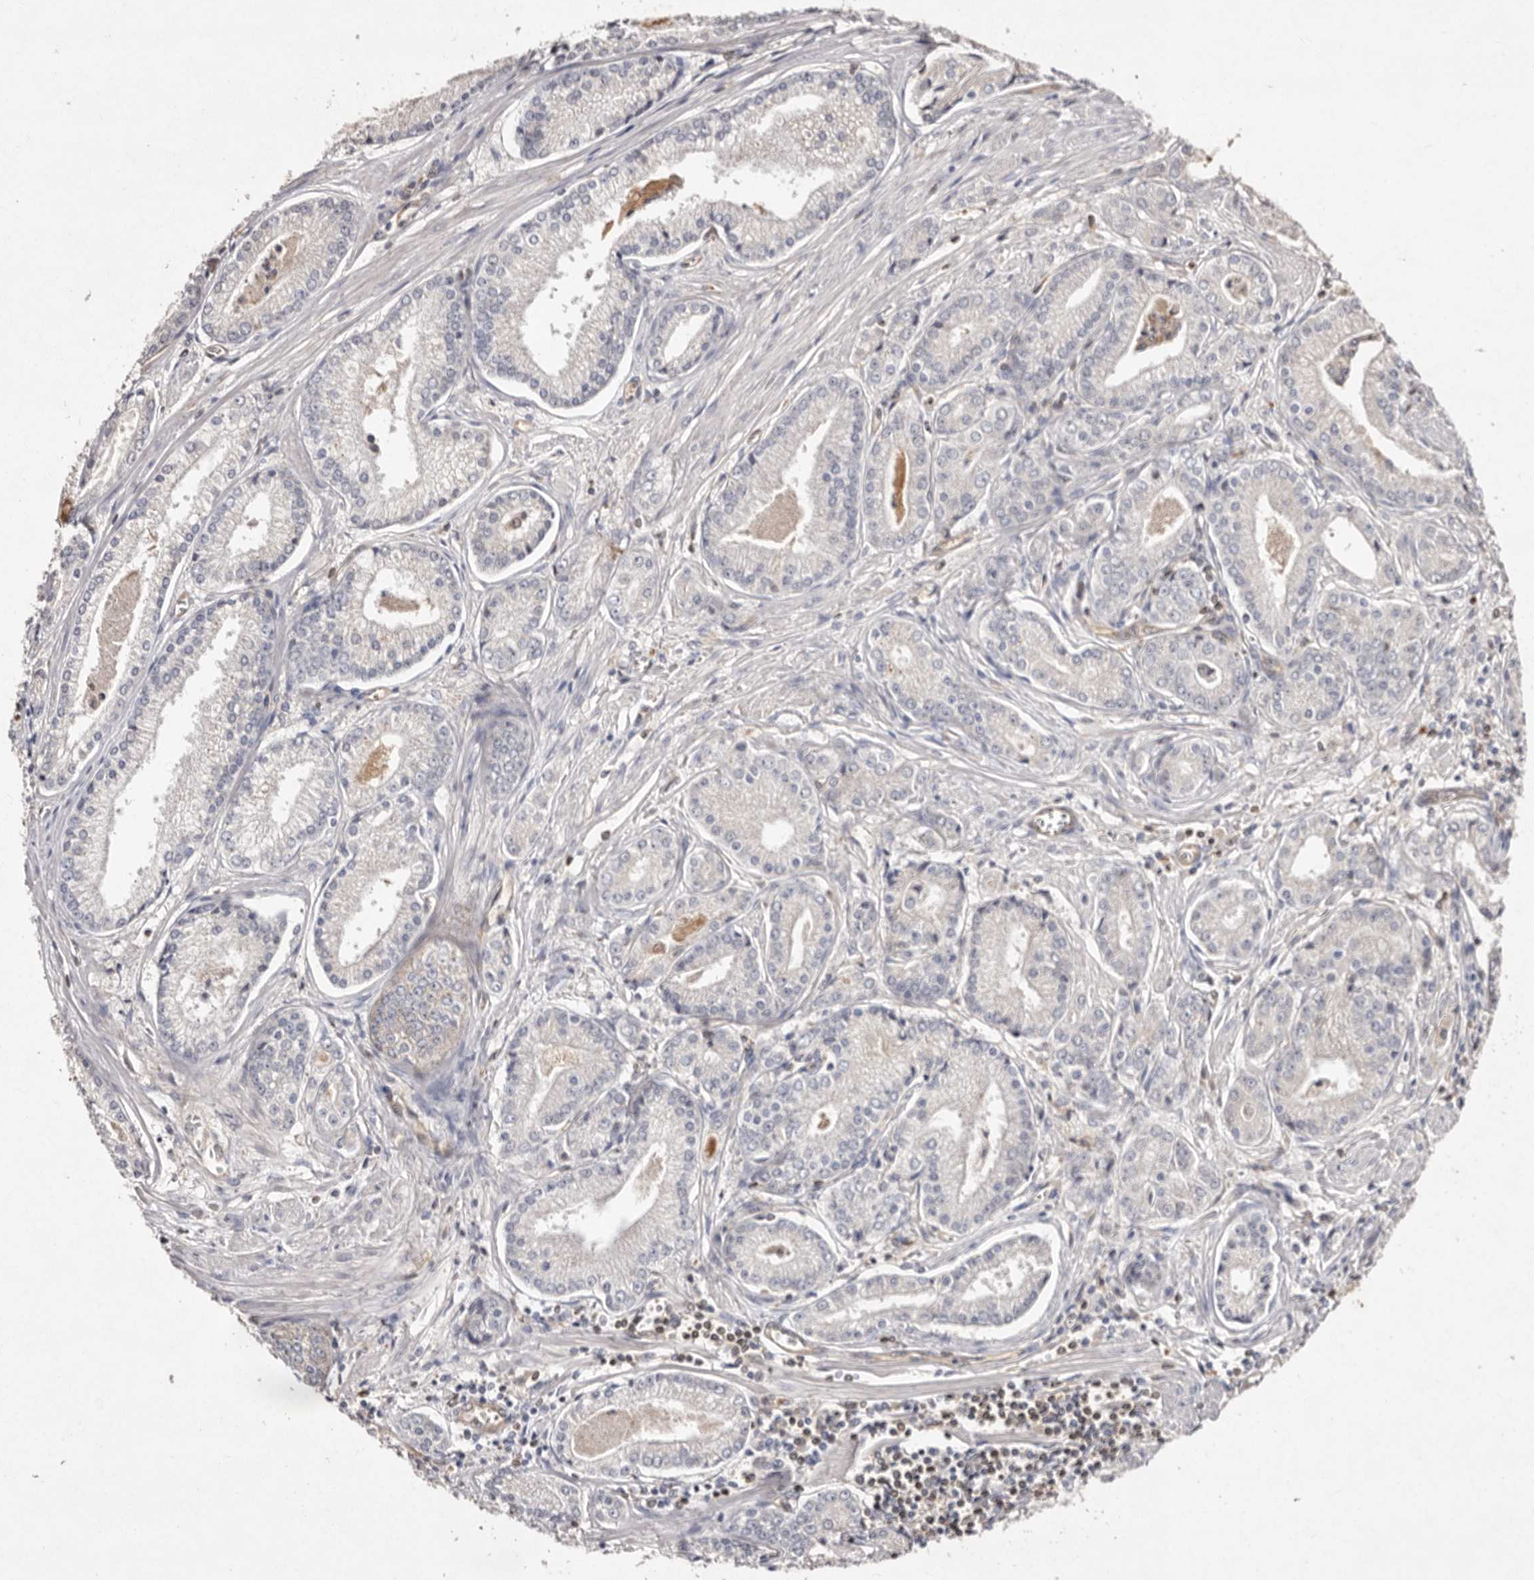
{"staining": {"intensity": "negative", "quantity": "none", "location": "none"}, "tissue": "prostate cancer", "cell_type": "Tumor cells", "image_type": "cancer", "snomed": [{"axis": "morphology", "description": "Adenocarcinoma, Low grade"}, {"axis": "topography", "description": "Prostate"}], "caption": "High power microscopy histopathology image of an immunohistochemistry (IHC) photomicrograph of adenocarcinoma (low-grade) (prostate), revealing no significant positivity in tumor cells.", "gene": "GIMAP4", "patient": {"sex": "male", "age": 54}}